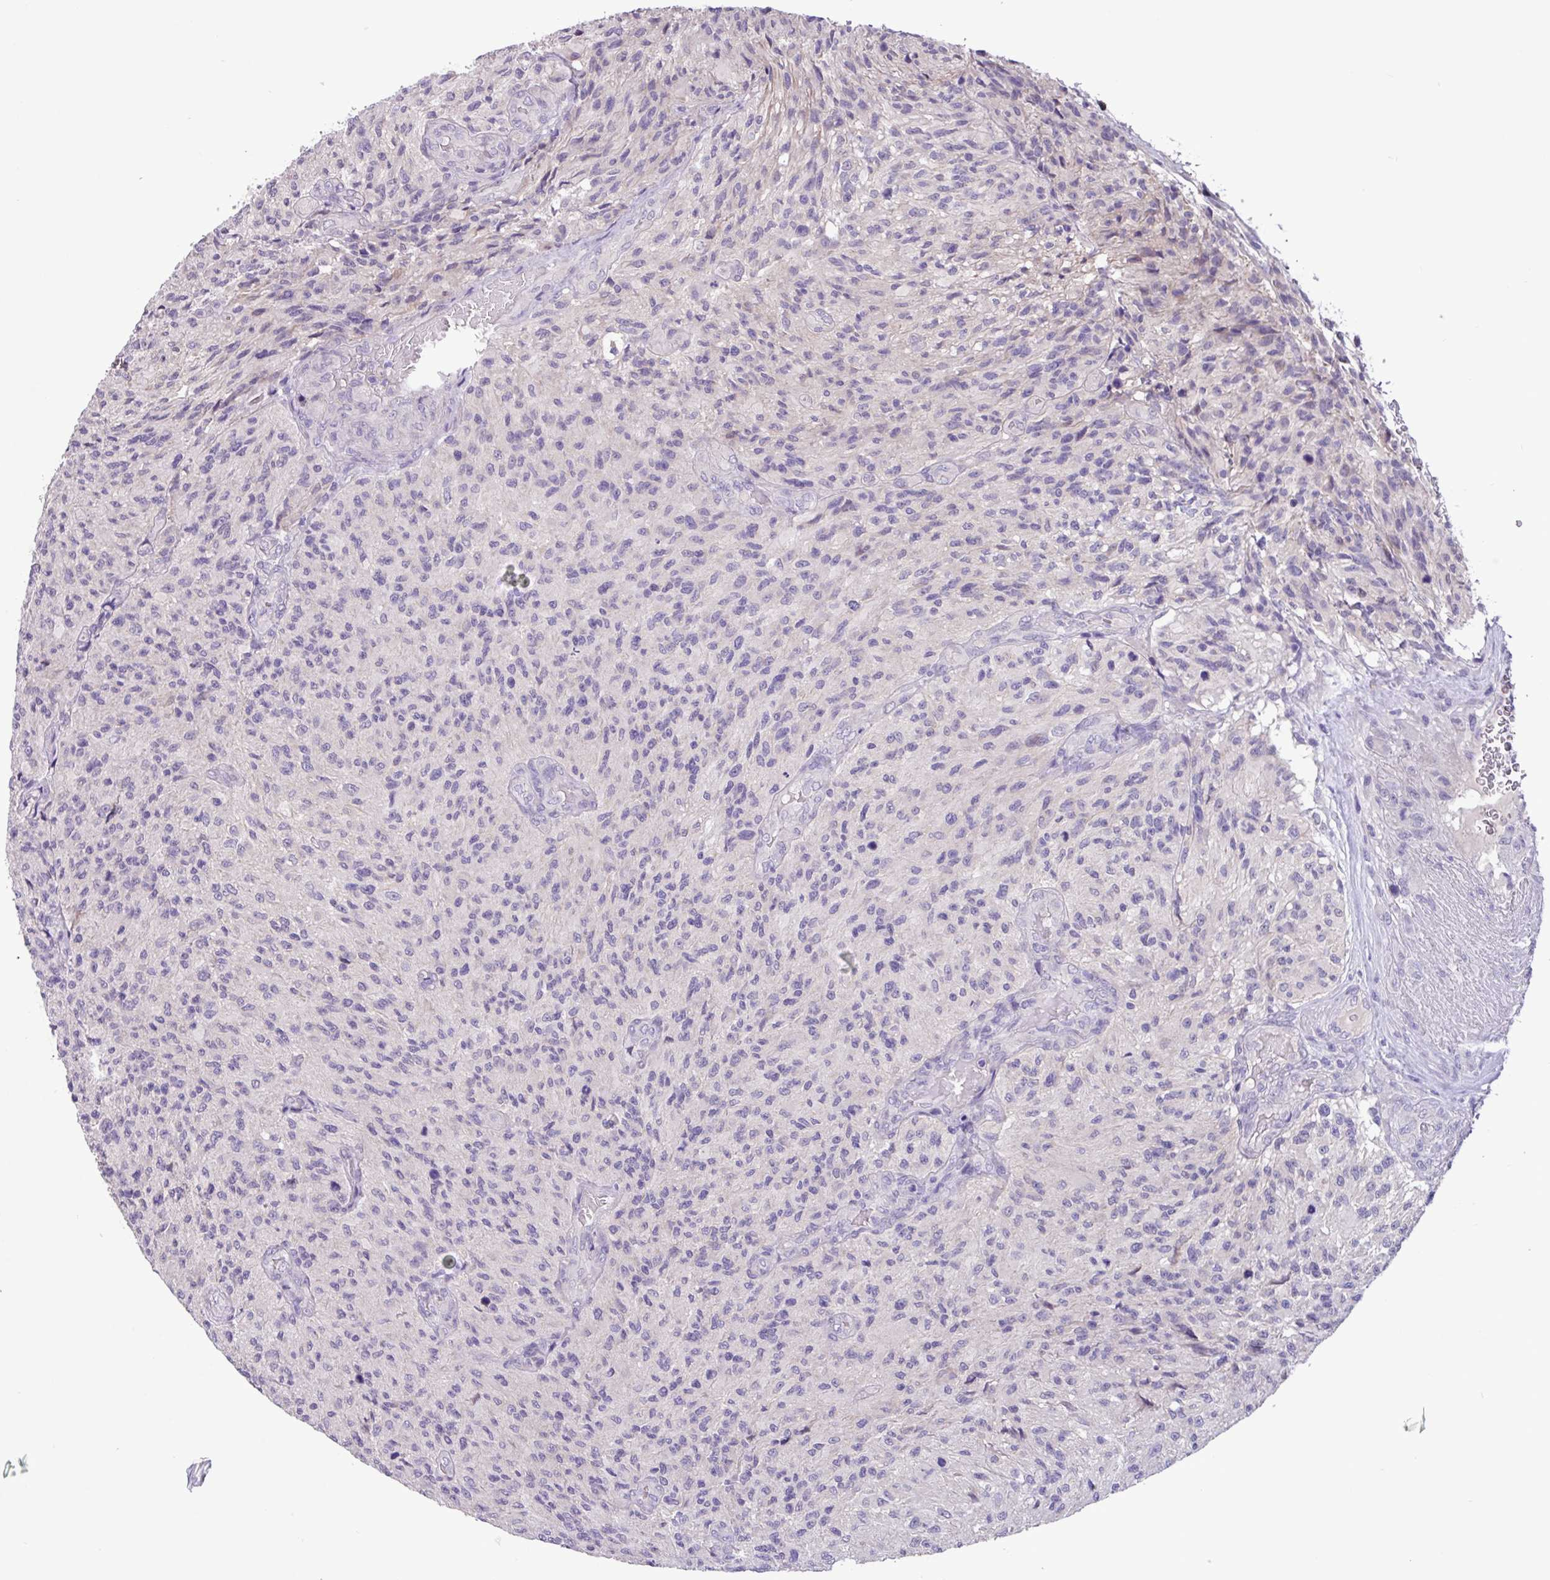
{"staining": {"intensity": "negative", "quantity": "none", "location": "none"}, "tissue": "glioma", "cell_type": "Tumor cells", "image_type": "cancer", "snomed": [{"axis": "morphology", "description": "Normal tissue, NOS"}, {"axis": "morphology", "description": "Glioma, malignant, High grade"}, {"axis": "topography", "description": "Cerebral cortex"}], "caption": "Immunohistochemistry of human glioma demonstrates no positivity in tumor cells. Brightfield microscopy of immunohistochemistry stained with DAB (3,3'-diaminobenzidine) (brown) and hematoxylin (blue), captured at high magnification.", "gene": "PAX8", "patient": {"sex": "male", "age": 56}}